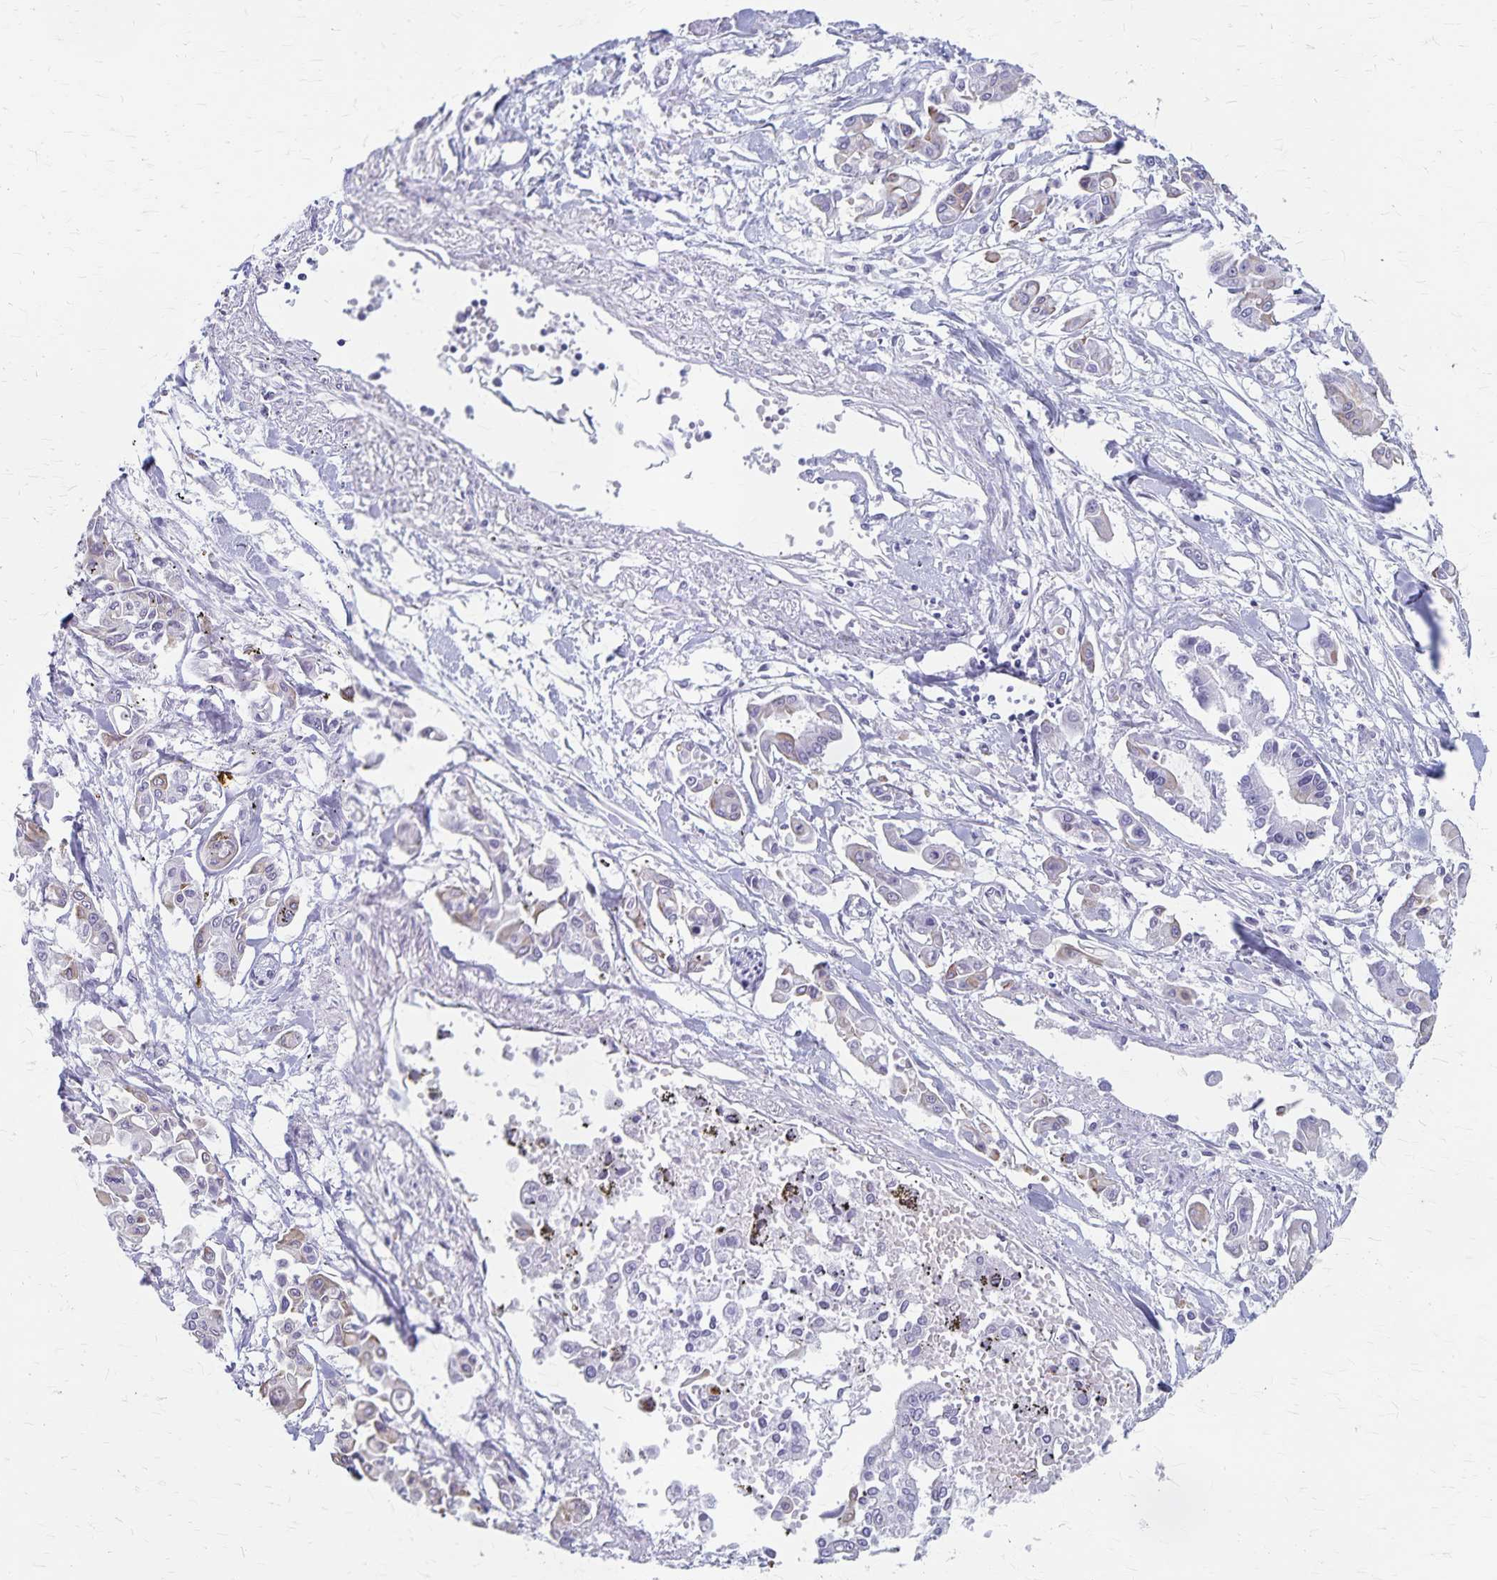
{"staining": {"intensity": "negative", "quantity": "none", "location": "none"}, "tissue": "pancreatic cancer", "cell_type": "Tumor cells", "image_type": "cancer", "snomed": [{"axis": "morphology", "description": "Adenocarcinoma, NOS"}, {"axis": "topography", "description": "Pancreas"}], "caption": "Tumor cells are negative for protein expression in human pancreatic cancer (adenocarcinoma).", "gene": "GPBAR1", "patient": {"sex": "male", "age": 61}}